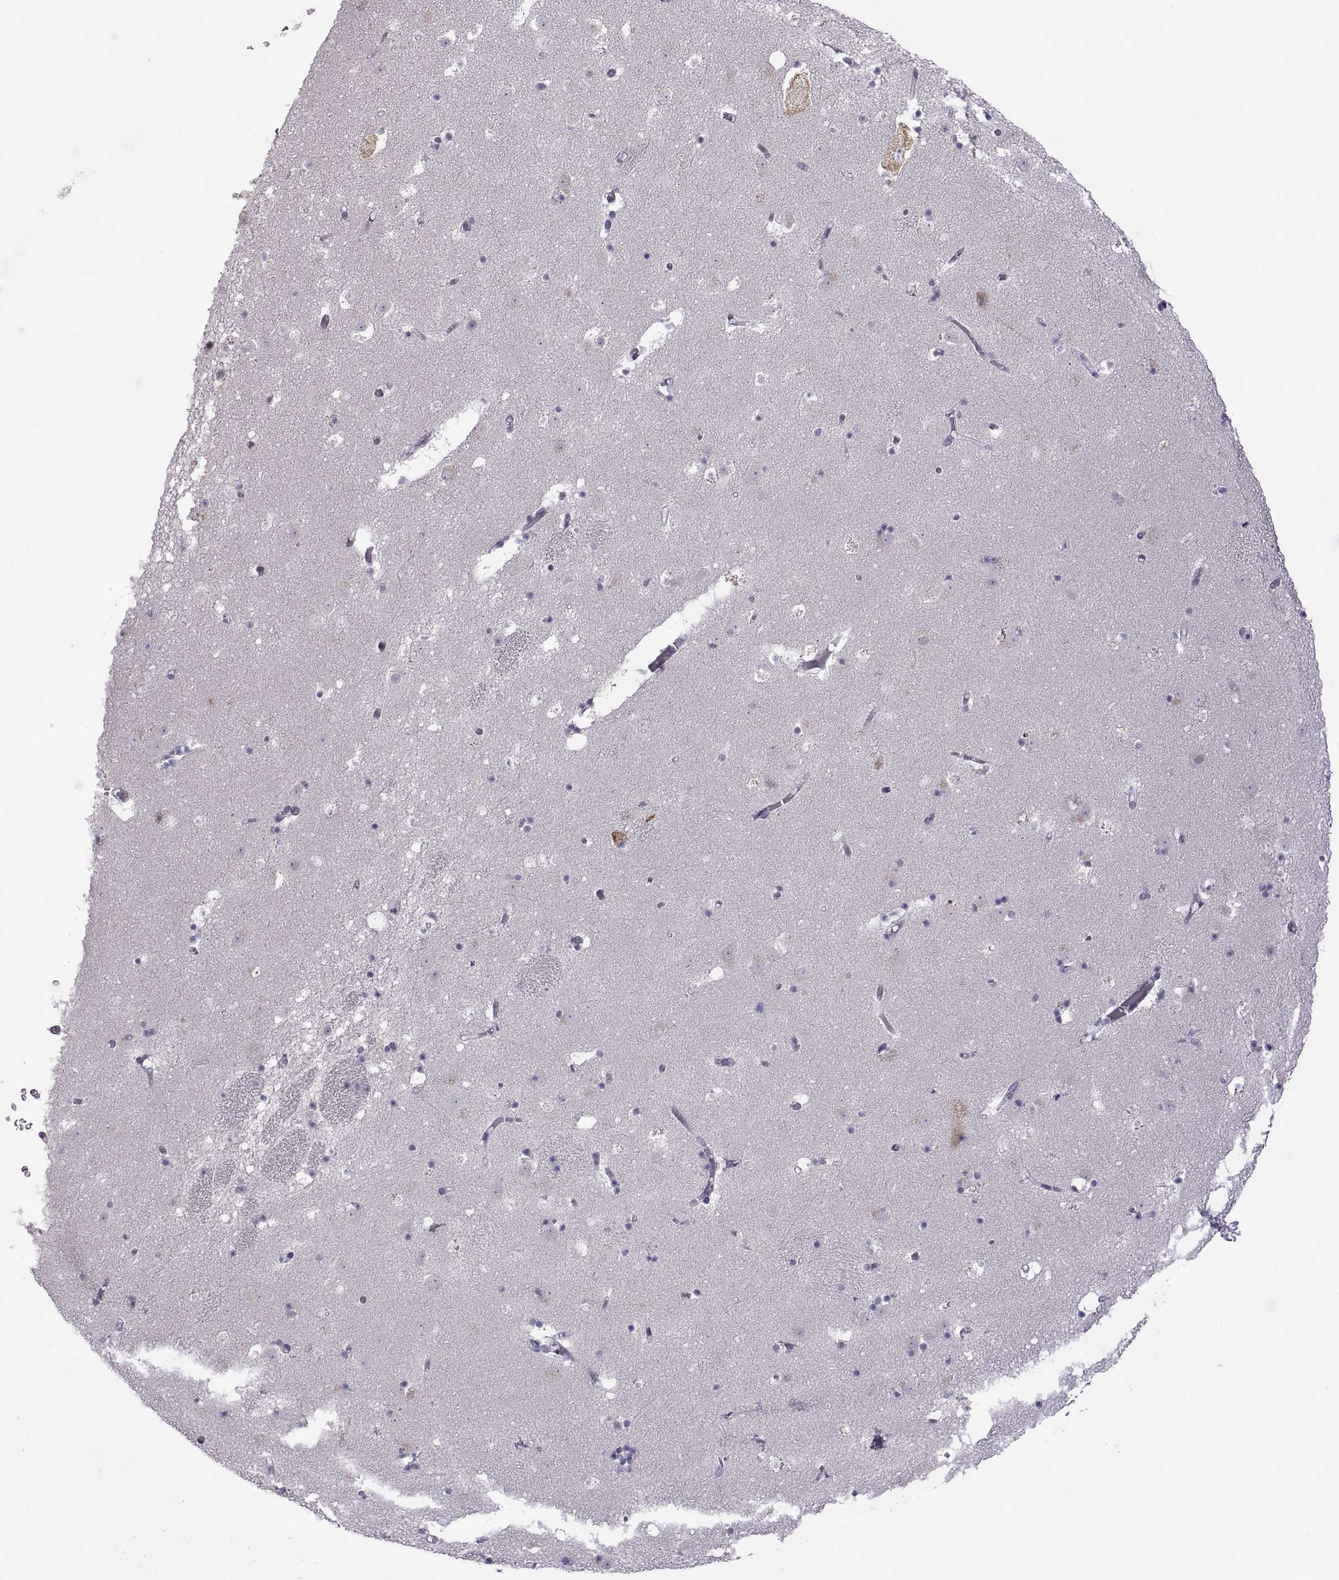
{"staining": {"intensity": "negative", "quantity": "none", "location": "none"}, "tissue": "caudate", "cell_type": "Glial cells", "image_type": "normal", "snomed": [{"axis": "morphology", "description": "Normal tissue, NOS"}, {"axis": "topography", "description": "Lateral ventricle wall"}], "caption": "High power microscopy image of an IHC image of normal caudate, revealing no significant positivity in glial cells.", "gene": "RDM1", "patient": {"sex": "female", "age": 42}}